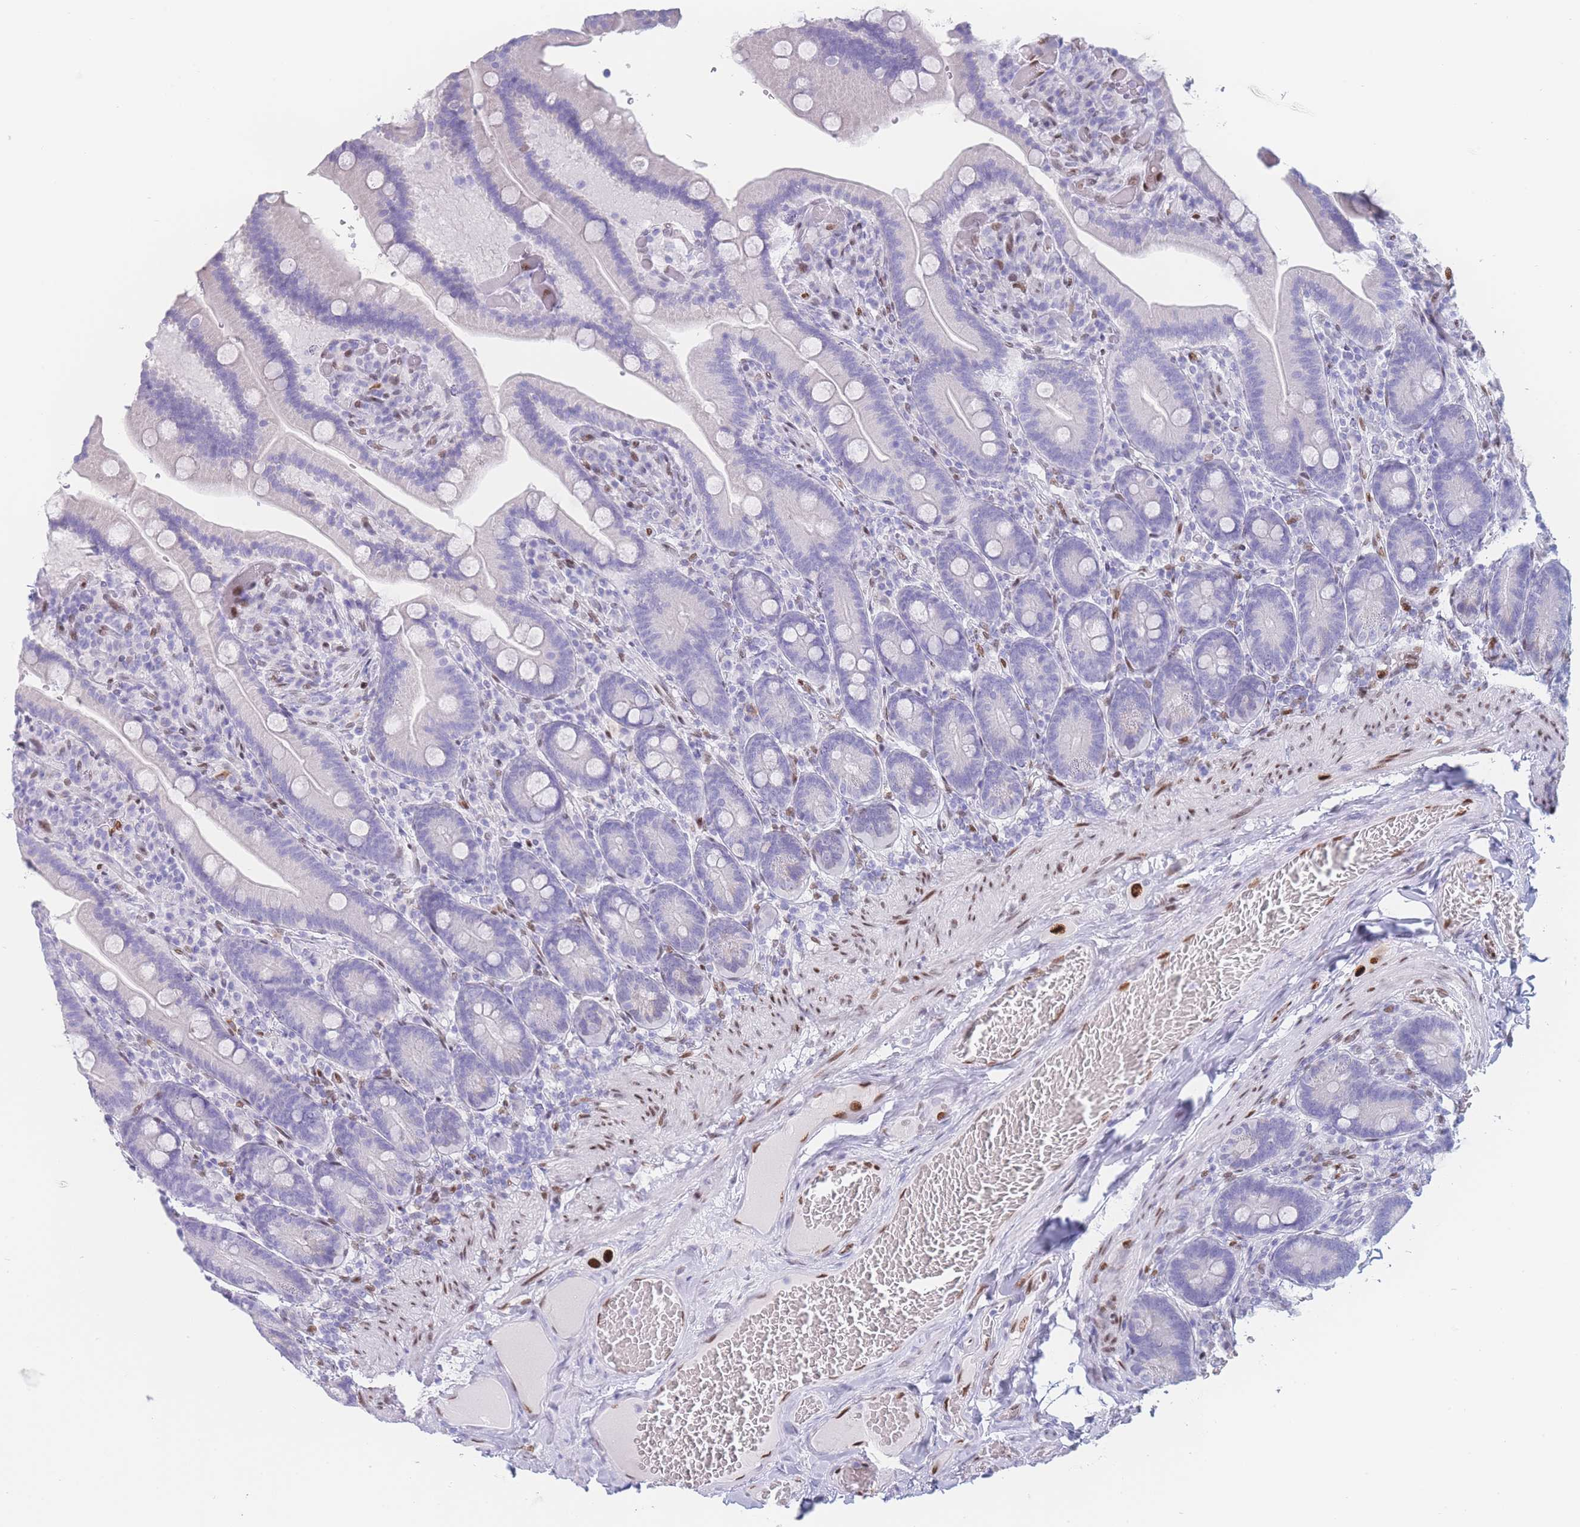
{"staining": {"intensity": "negative", "quantity": "none", "location": "none"}, "tissue": "duodenum", "cell_type": "Glandular cells", "image_type": "normal", "snomed": [{"axis": "morphology", "description": "Normal tissue, NOS"}, {"axis": "topography", "description": "Duodenum"}], "caption": "A high-resolution micrograph shows immunohistochemistry staining of normal duodenum, which exhibits no significant staining in glandular cells.", "gene": "PSMB5", "patient": {"sex": "female", "age": 62}}